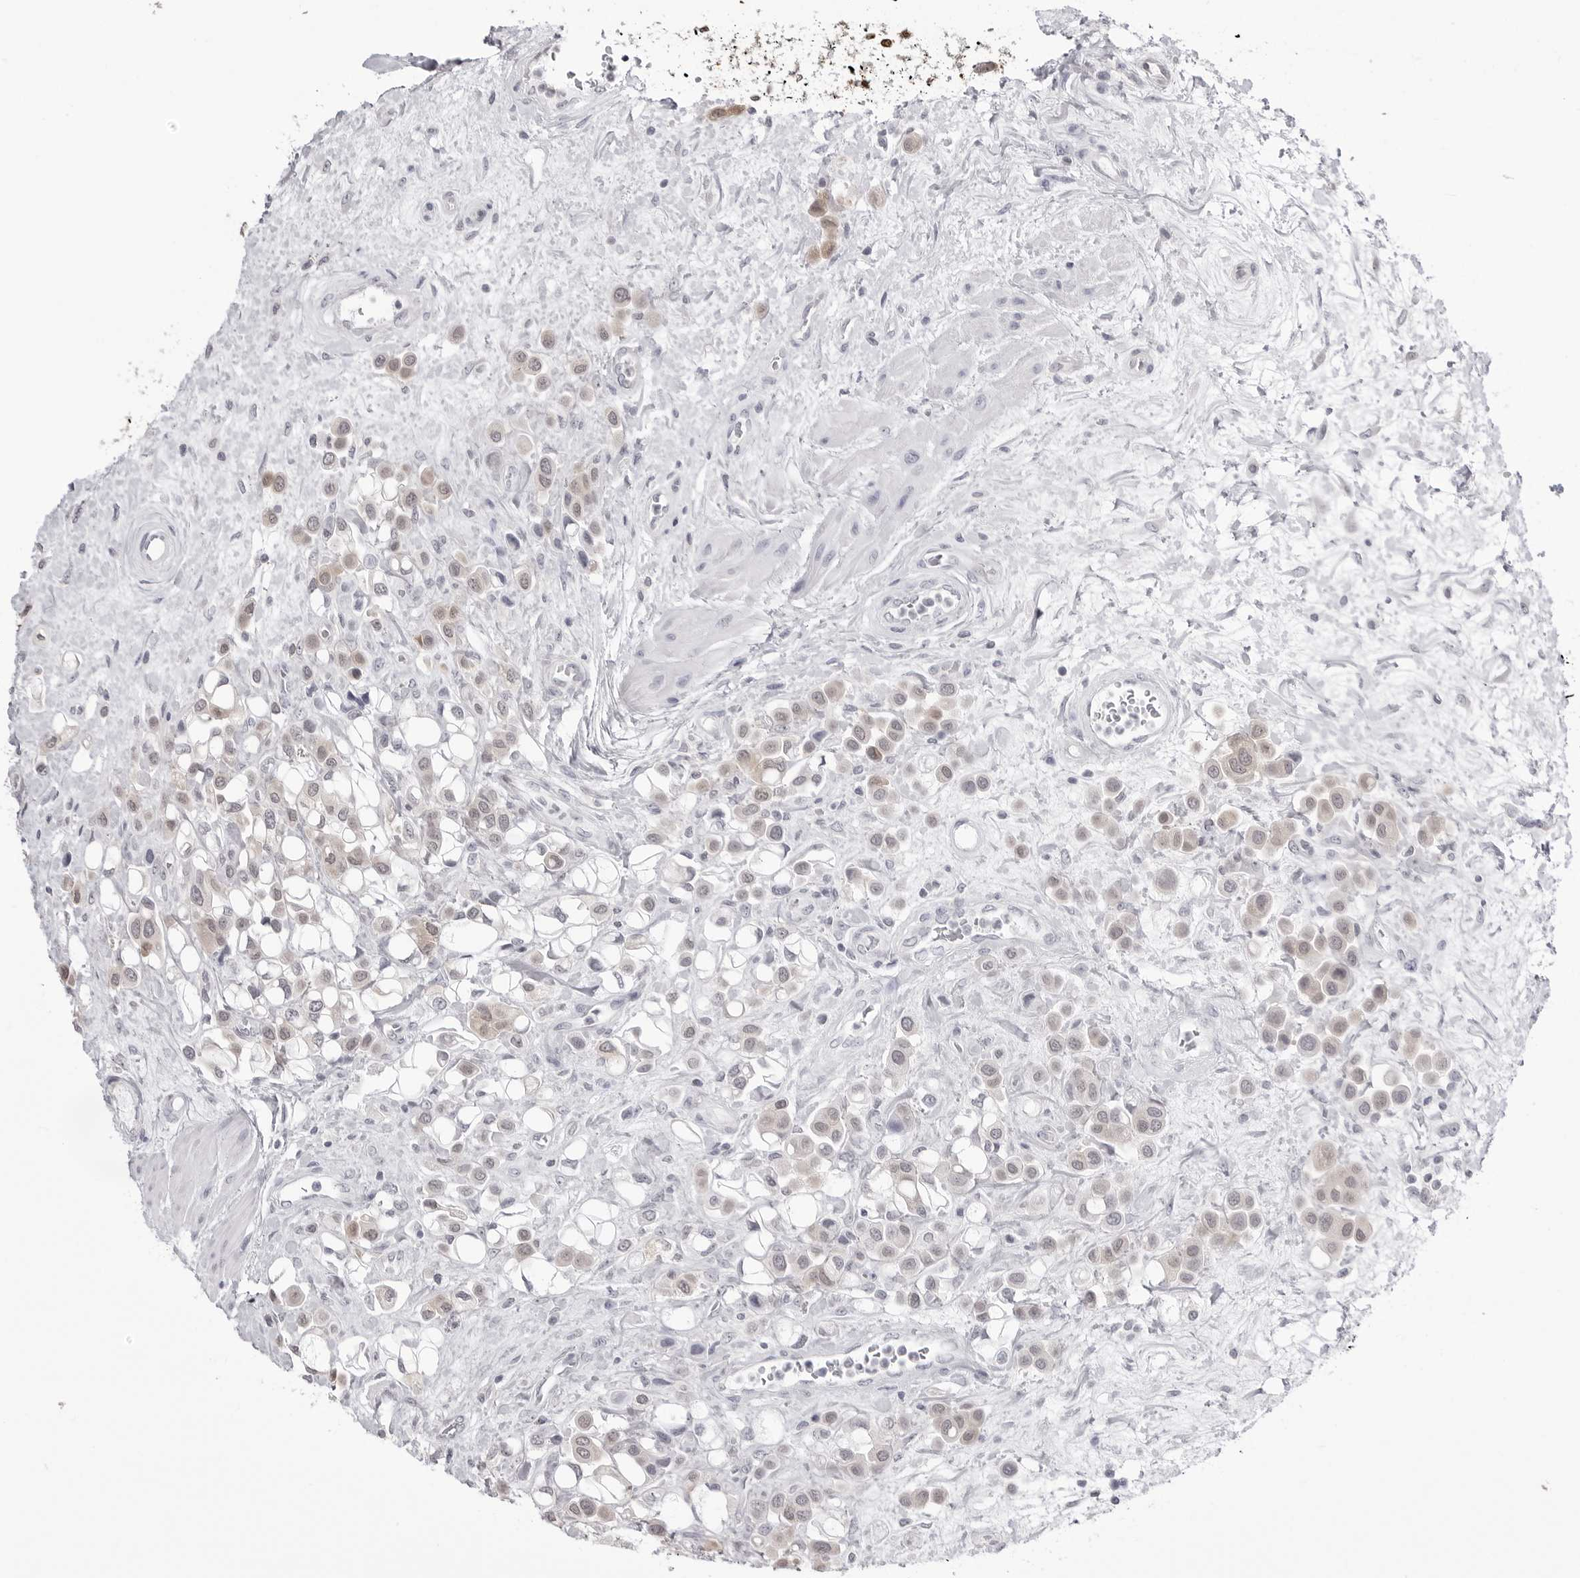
{"staining": {"intensity": "weak", "quantity": "<25%", "location": "cytoplasmic/membranous,nuclear"}, "tissue": "urothelial cancer", "cell_type": "Tumor cells", "image_type": "cancer", "snomed": [{"axis": "morphology", "description": "Urothelial carcinoma, High grade"}, {"axis": "topography", "description": "Urinary bladder"}], "caption": "The photomicrograph exhibits no staining of tumor cells in urothelial cancer.", "gene": "YWHAG", "patient": {"sex": "male", "age": 50}}